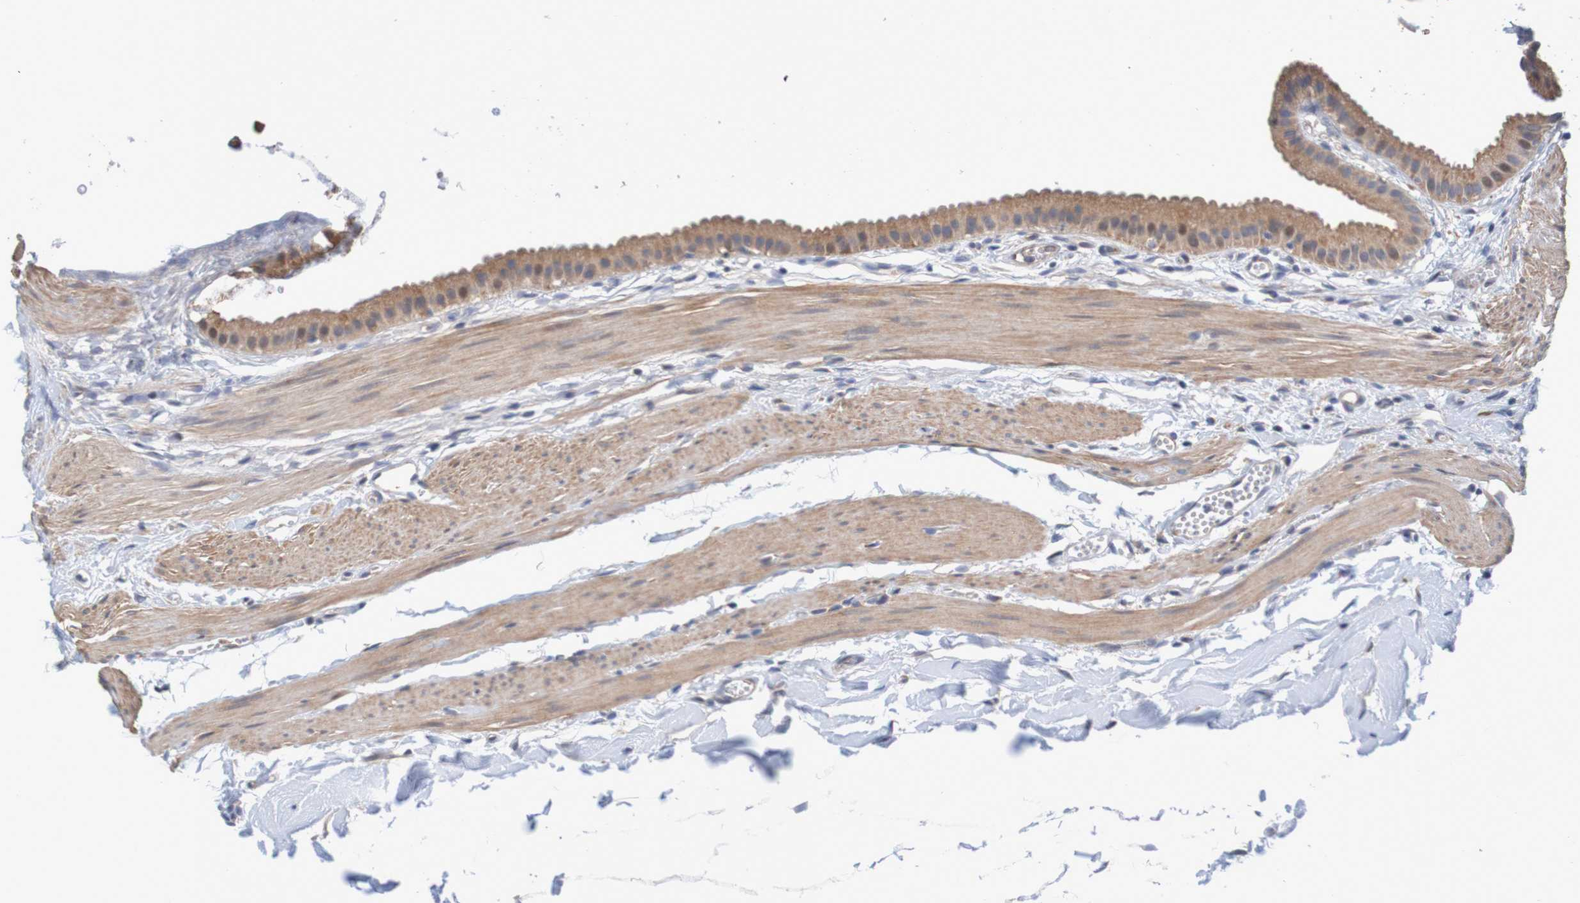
{"staining": {"intensity": "moderate", "quantity": ">75%", "location": "cytoplasmic/membranous,nuclear"}, "tissue": "gallbladder", "cell_type": "Glandular cells", "image_type": "normal", "snomed": [{"axis": "morphology", "description": "Normal tissue, NOS"}, {"axis": "topography", "description": "Gallbladder"}], "caption": "IHC of normal human gallbladder shows medium levels of moderate cytoplasmic/membranous,nuclear staining in approximately >75% of glandular cells.", "gene": "CLDN18", "patient": {"sex": "female", "age": 64}}